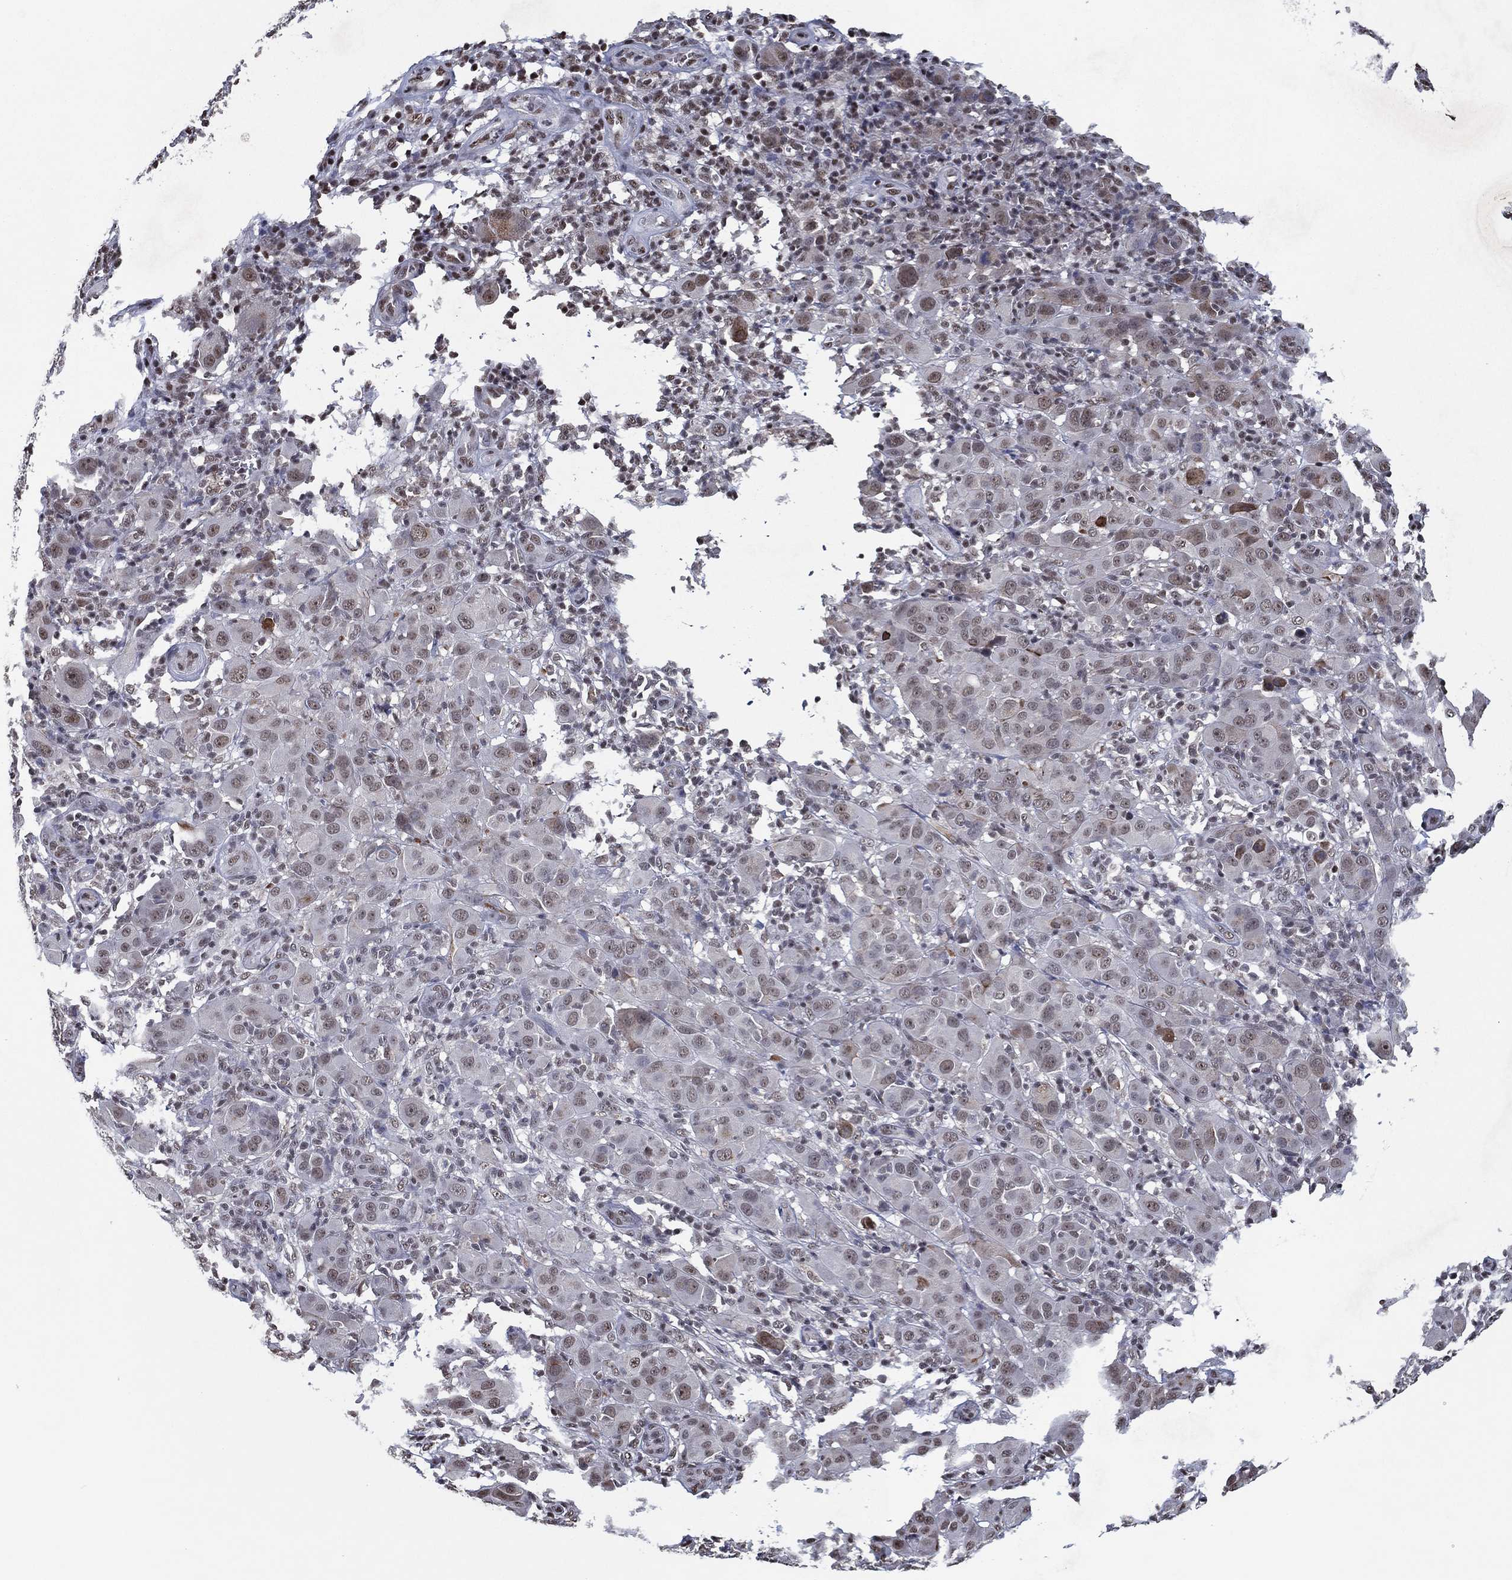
{"staining": {"intensity": "moderate", "quantity": "<25%", "location": "nuclear"}, "tissue": "melanoma", "cell_type": "Tumor cells", "image_type": "cancer", "snomed": [{"axis": "morphology", "description": "Malignant melanoma, NOS"}, {"axis": "topography", "description": "Skin"}], "caption": "A high-resolution micrograph shows immunohistochemistry staining of malignant melanoma, which displays moderate nuclear positivity in about <25% of tumor cells.", "gene": "ZBTB42", "patient": {"sex": "female", "age": 87}}